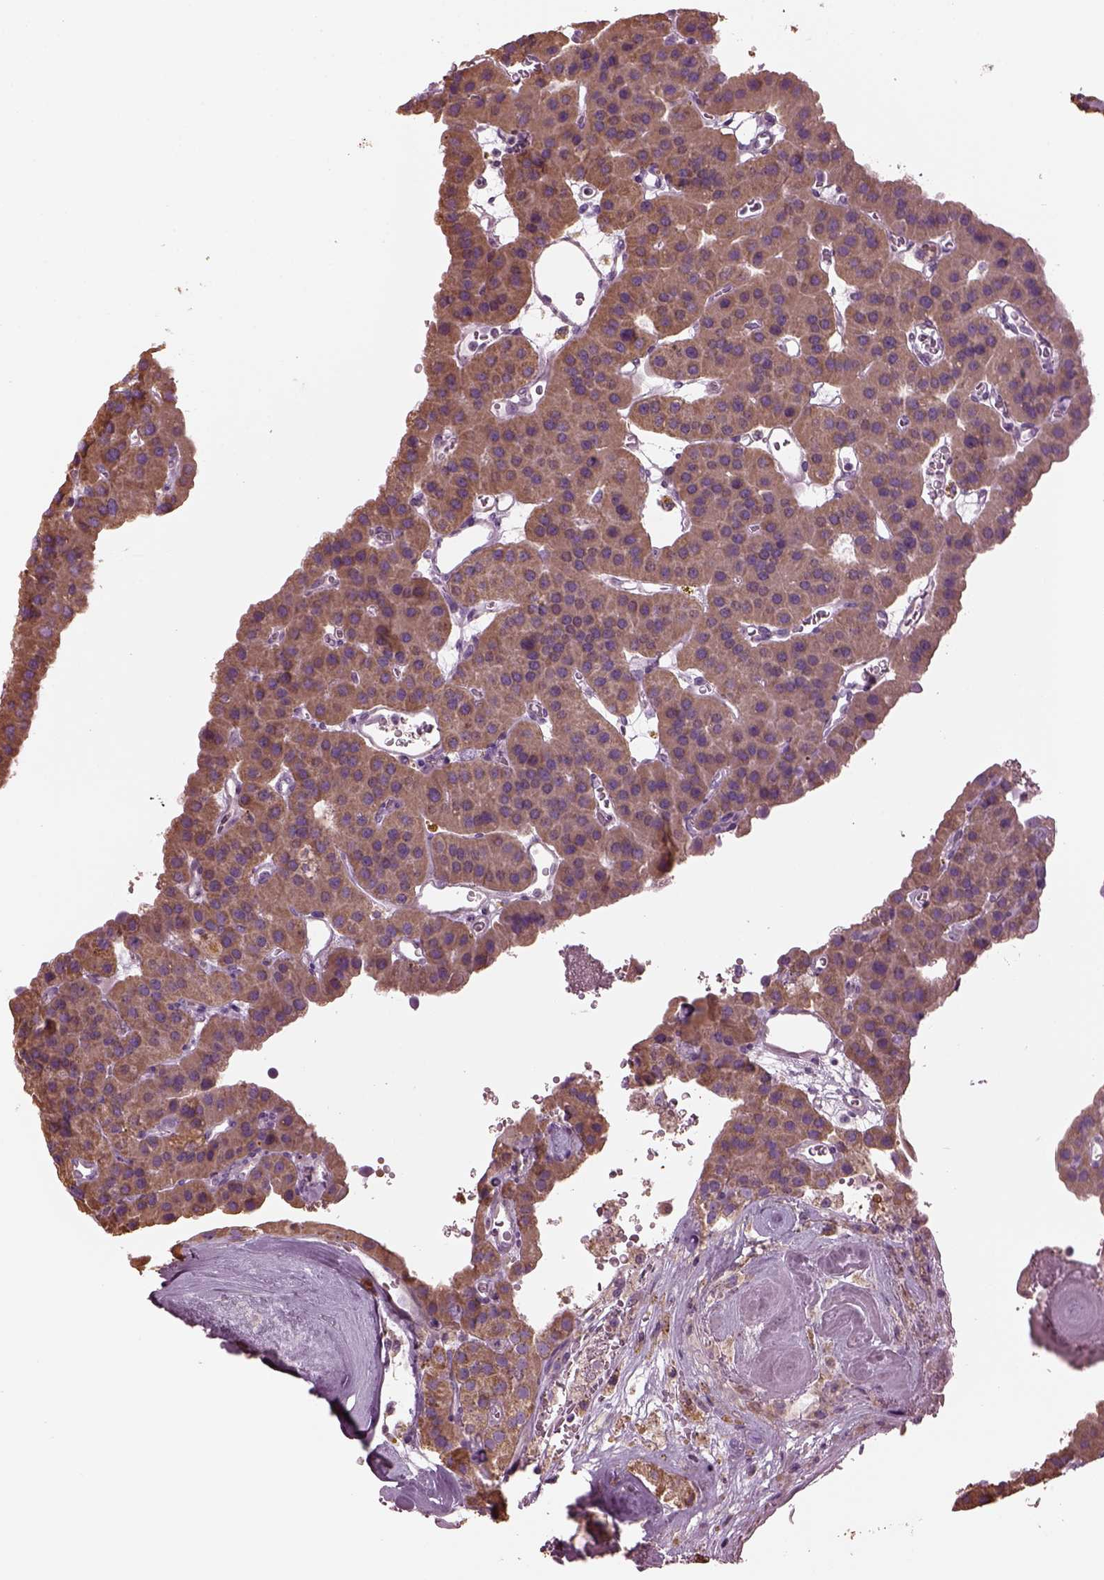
{"staining": {"intensity": "moderate", "quantity": ">75%", "location": "cytoplasmic/membranous"}, "tissue": "parathyroid gland", "cell_type": "Glandular cells", "image_type": "normal", "snomed": [{"axis": "morphology", "description": "Normal tissue, NOS"}, {"axis": "morphology", "description": "Adenoma, NOS"}, {"axis": "topography", "description": "Parathyroid gland"}], "caption": "Unremarkable parathyroid gland shows moderate cytoplasmic/membranous expression in approximately >75% of glandular cells, visualized by immunohistochemistry.", "gene": "SPATA7", "patient": {"sex": "female", "age": 86}}